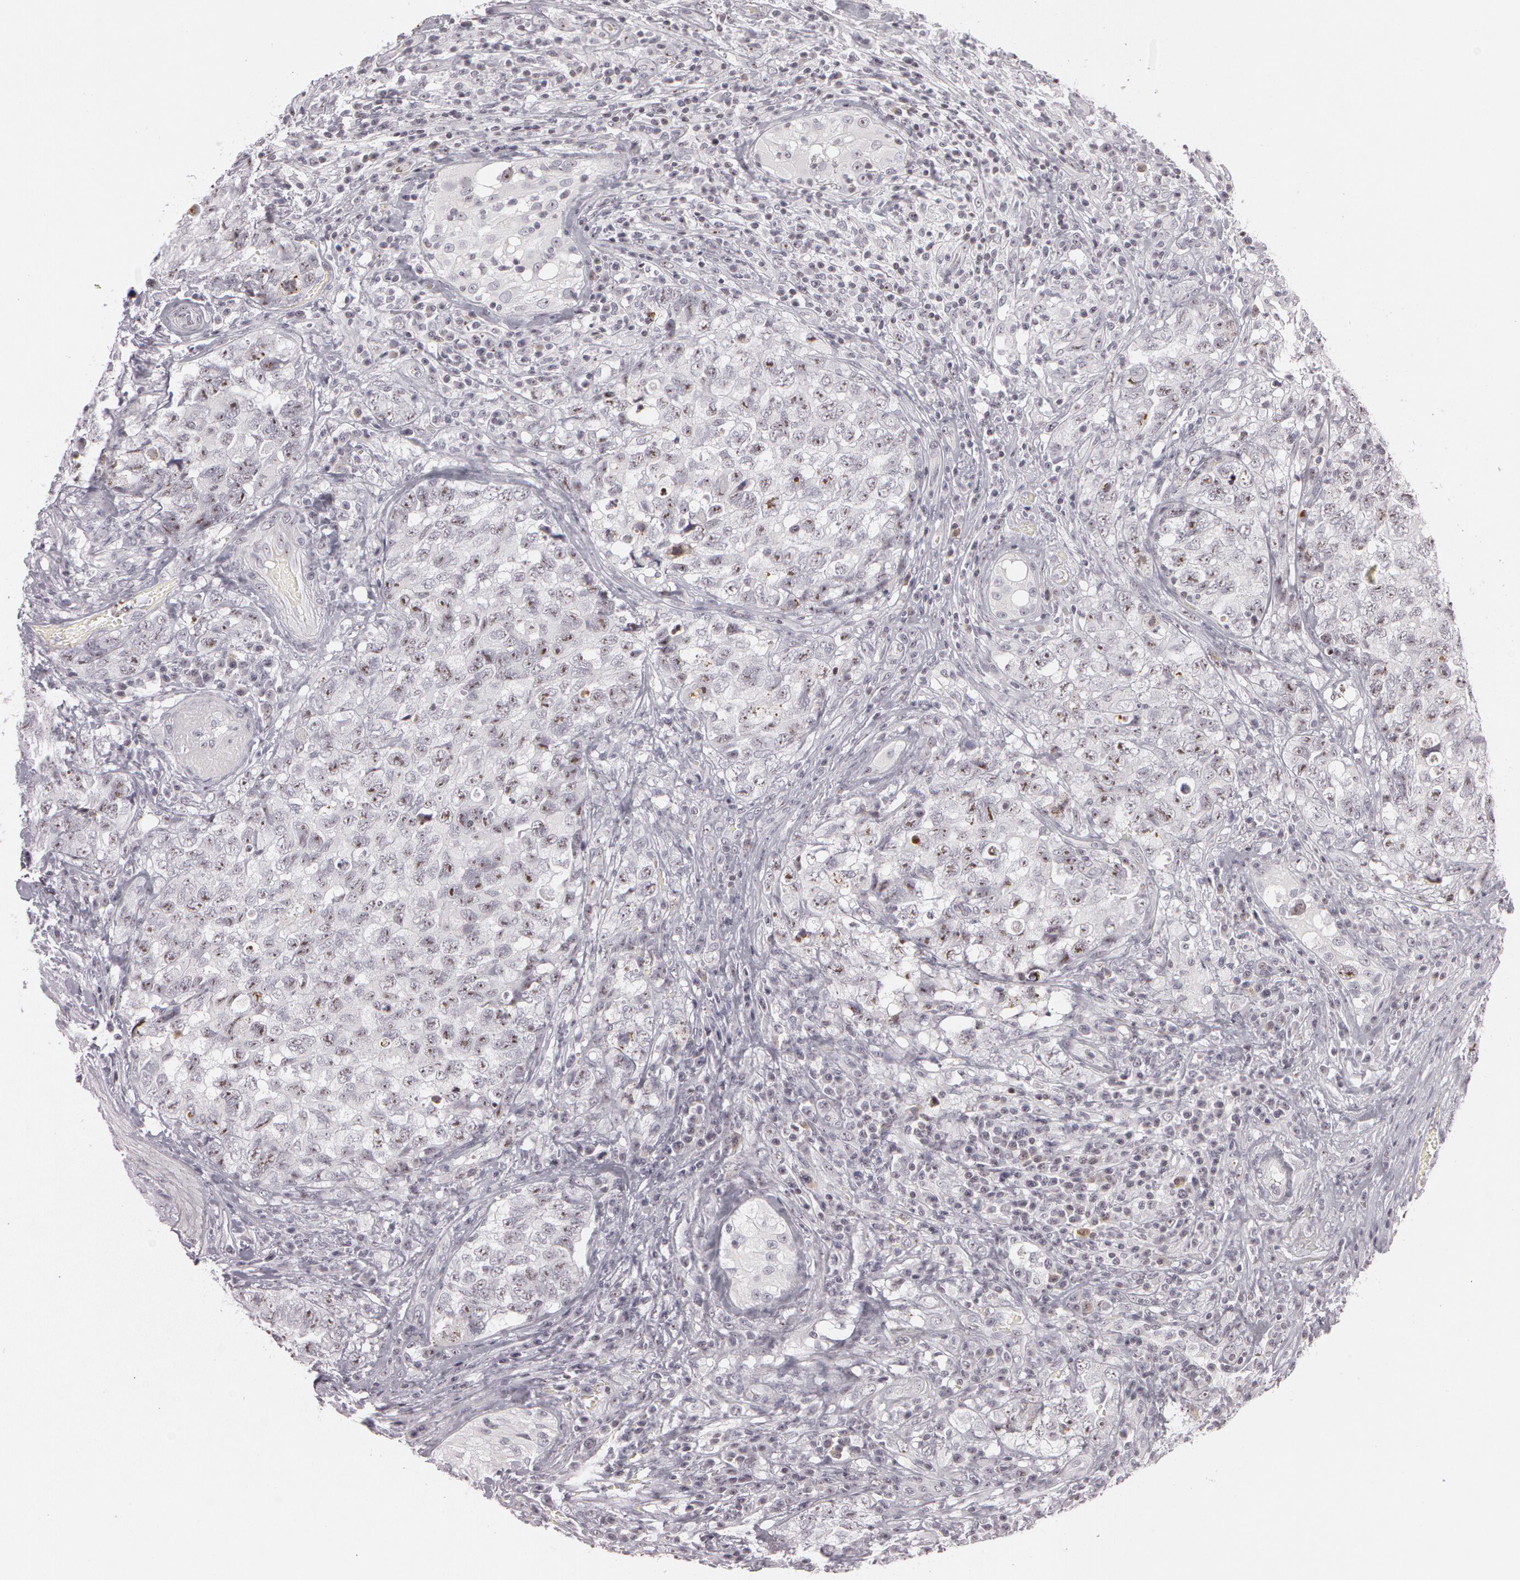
{"staining": {"intensity": "moderate", "quantity": "25%-75%", "location": "nuclear"}, "tissue": "testis cancer", "cell_type": "Tumor cells", "image_type": "cancer", "snomed": [{"axis": "morphology", "description": "Carcinoma, Embryonal, NOS"}, {"axis": "topography", "description": "Testis"}], "caption": "The image demonstrates staining of testis cancer, revealing moderate nuclear protein positivity (brown color) within tumor cells.", "gene": "FBL", "patient": {"sex": "male", "age": 31}}